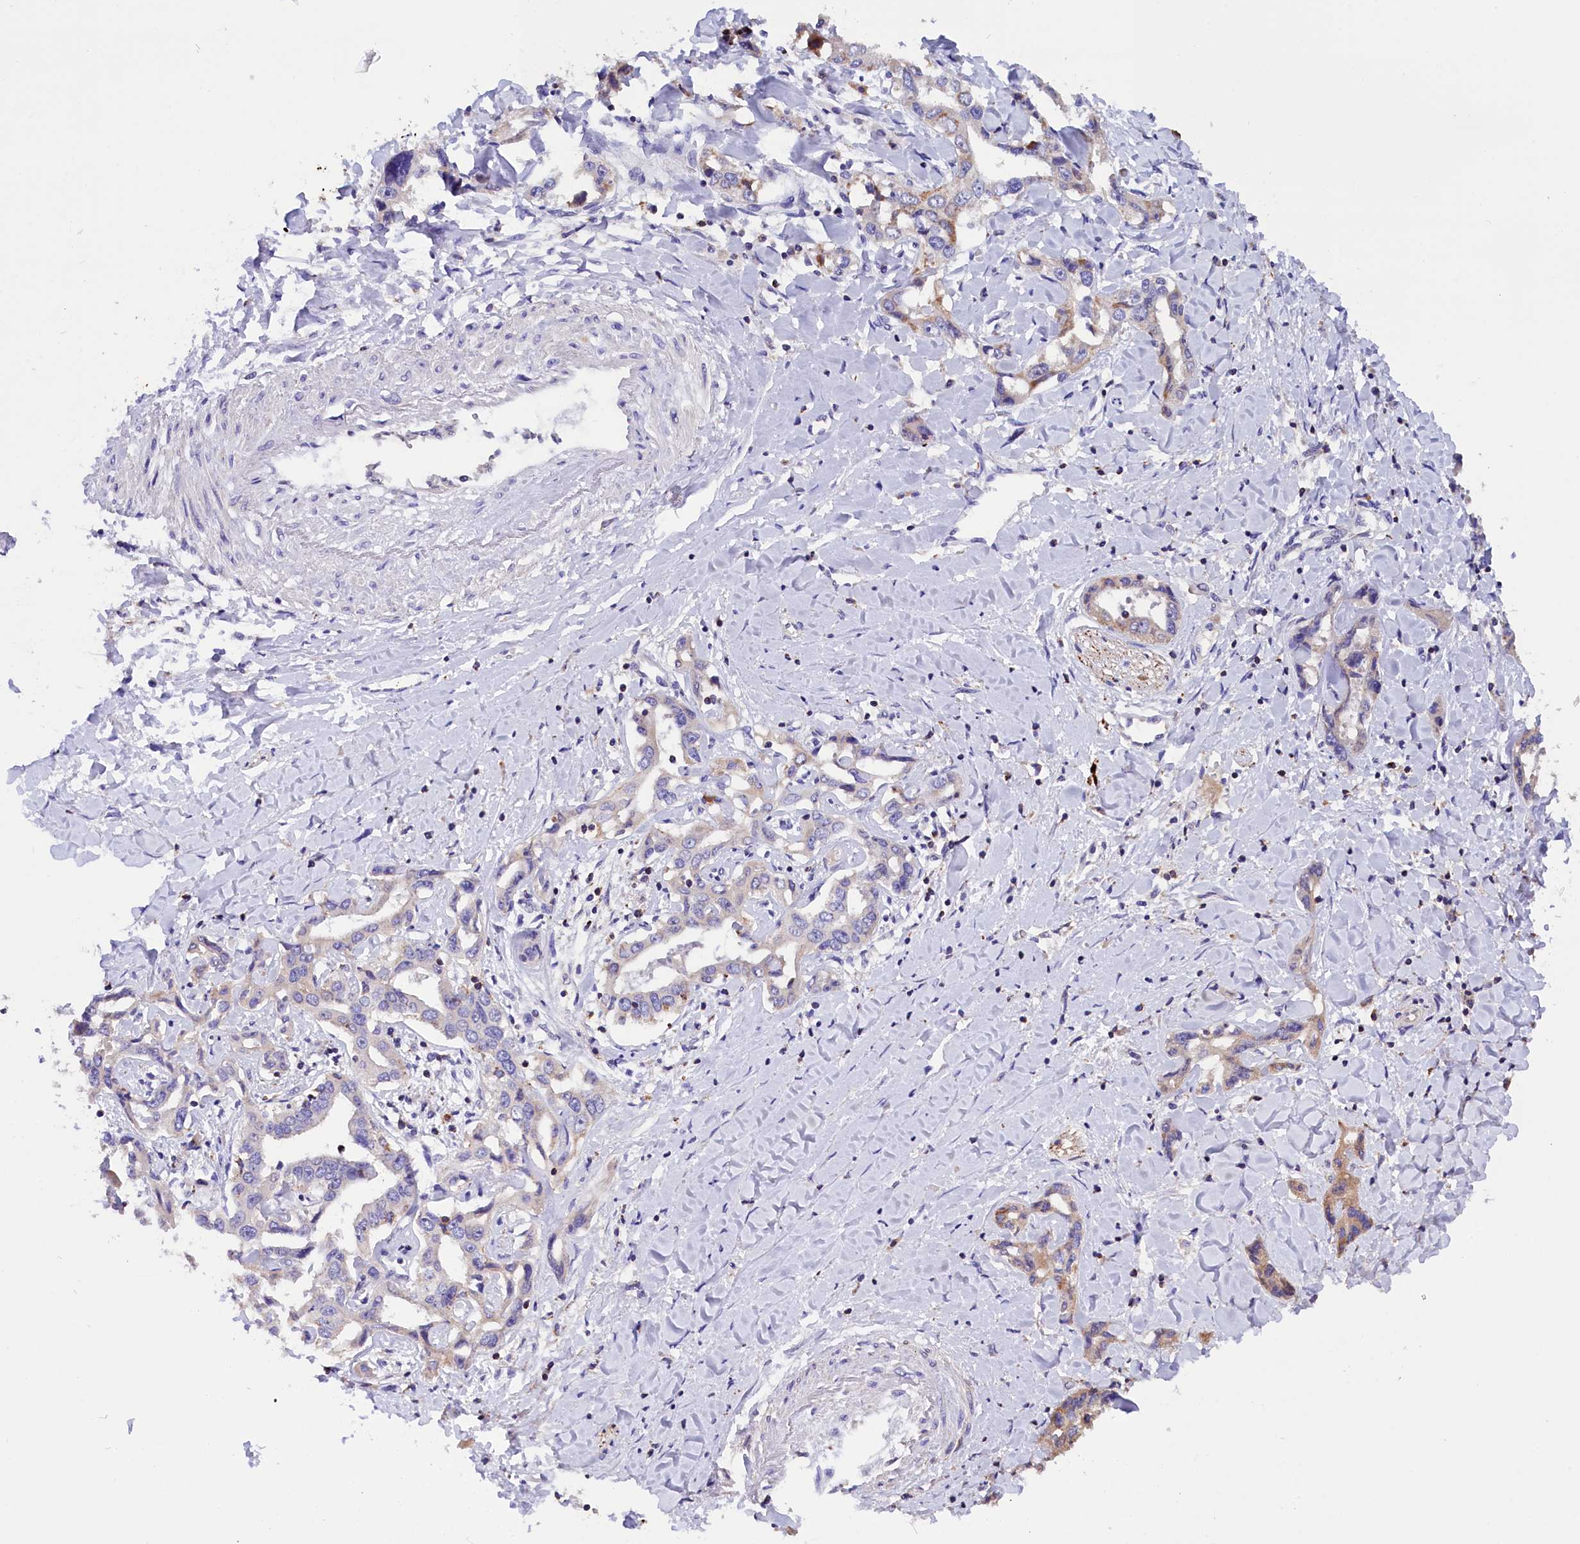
{"staining": {"intensity": "moderate", "quantity": "<25%", "location": "cytoplasmic/membranous"}, "tissue": "liver cancer", "cell_type": "Tumor cells", "image_type": "cancer", "snomed": [{"axis": "morphology", "description": "Cholangiocarcinoma"}, {"axis": "topography", "description": "Liver"}], "caption": "Immunohistochemistry (IHC) image of cholangiocarcinoma (liver) stained for a protein (brown), which displays low levels of moderate cytoplasmic/membranous staining in approximately <25% of tumor cells.", "gene": "ABAT", "patient": {"sex": "male", "age": 59}}